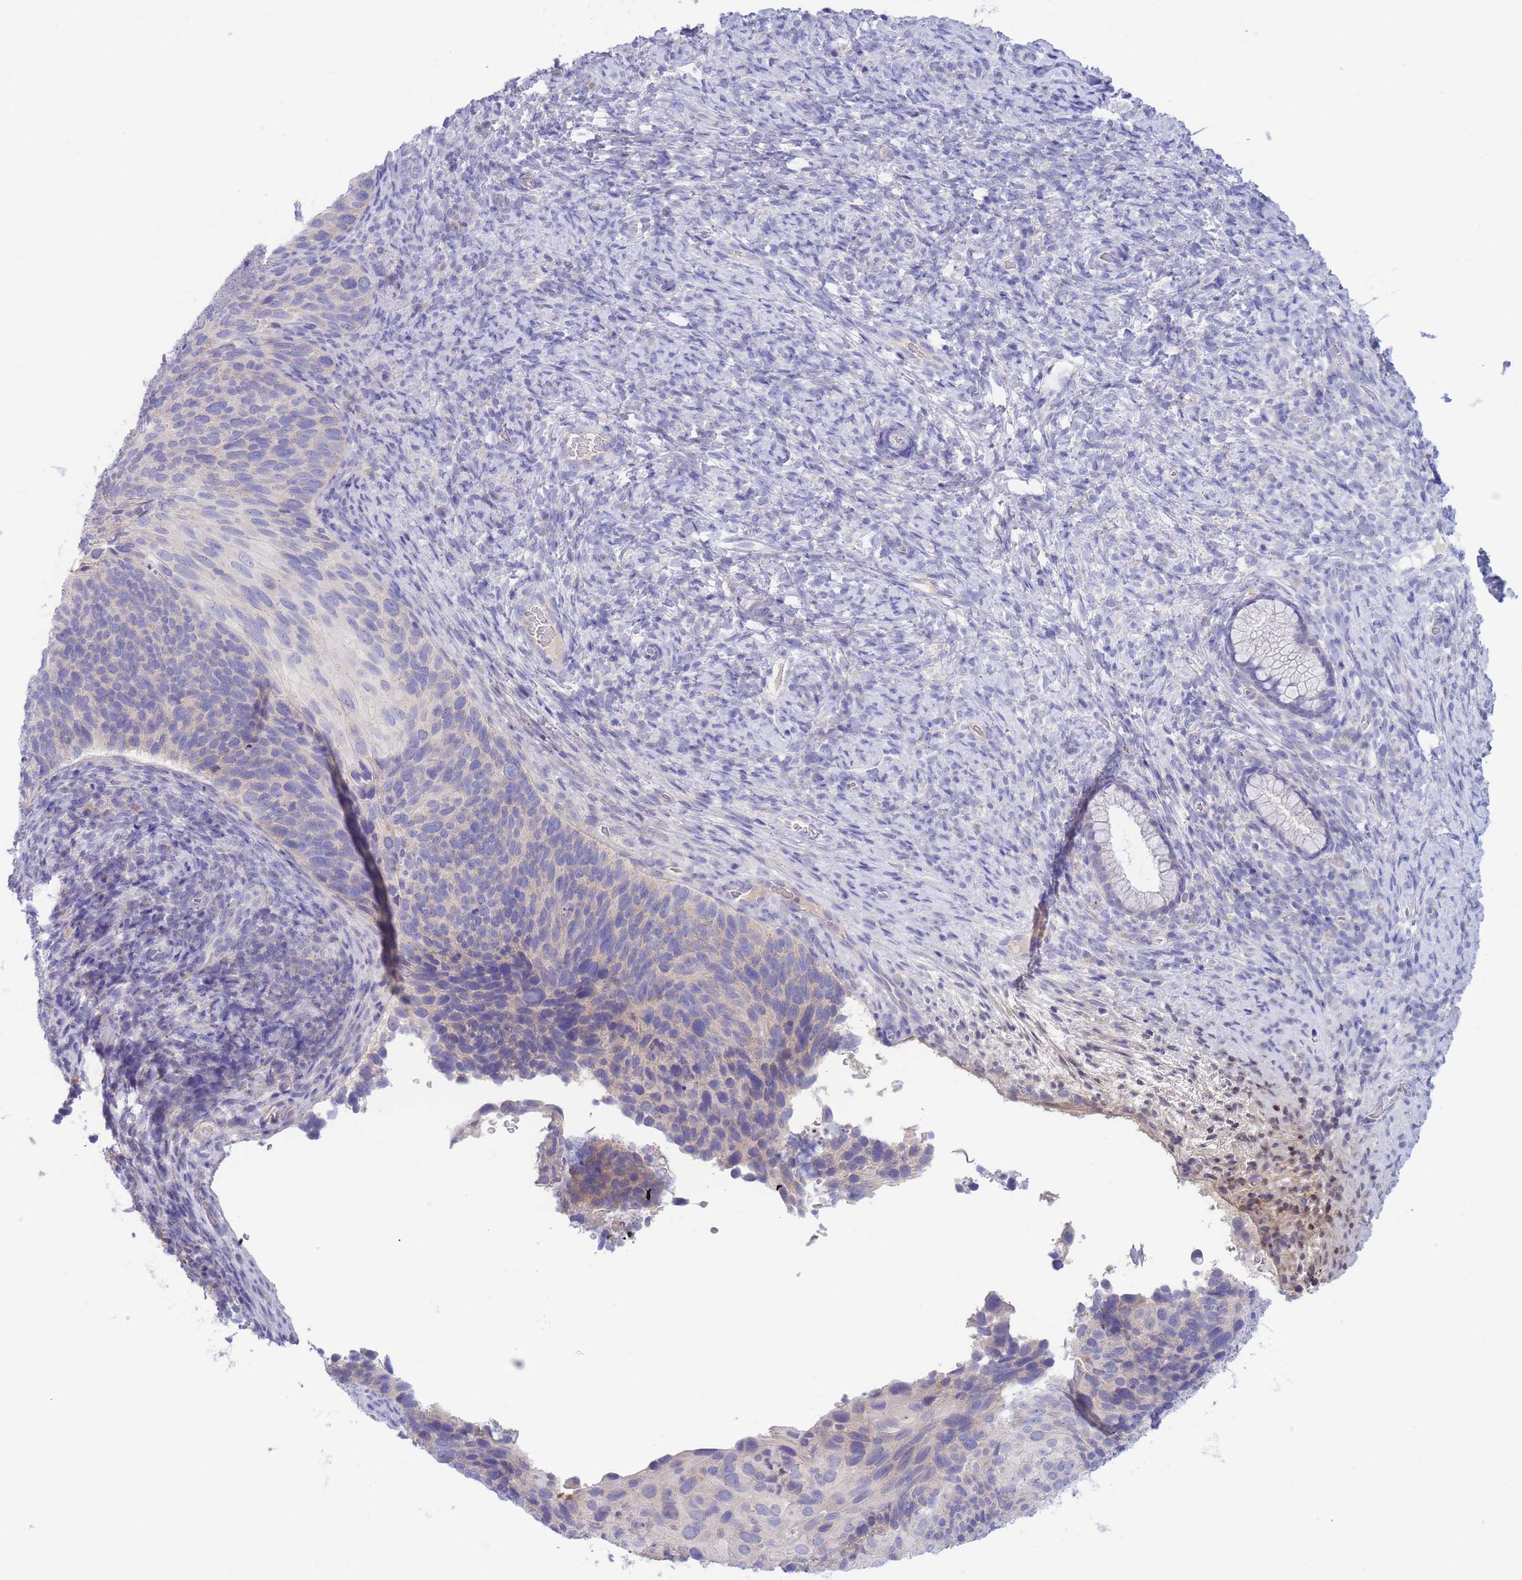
{"staining": {"intensity": "negative", "quantity": "none", "location": "none"}, "tissue": "cervical cancer", "cell_type": "Tumor cells", "image_type": "cancer", "snomed": [{"axis": "morphology", "description": "Squamous cell carcinoma, NOS"}, {"axis": "topography", "description": "Cervix"}], "caption": "Photomicrograph shows no protein positivity in tumor cells of cervical squamous cell carcinoma tissue.", "gene": "PCDHB3", "patient": {"sex": "female", "age": 80}}